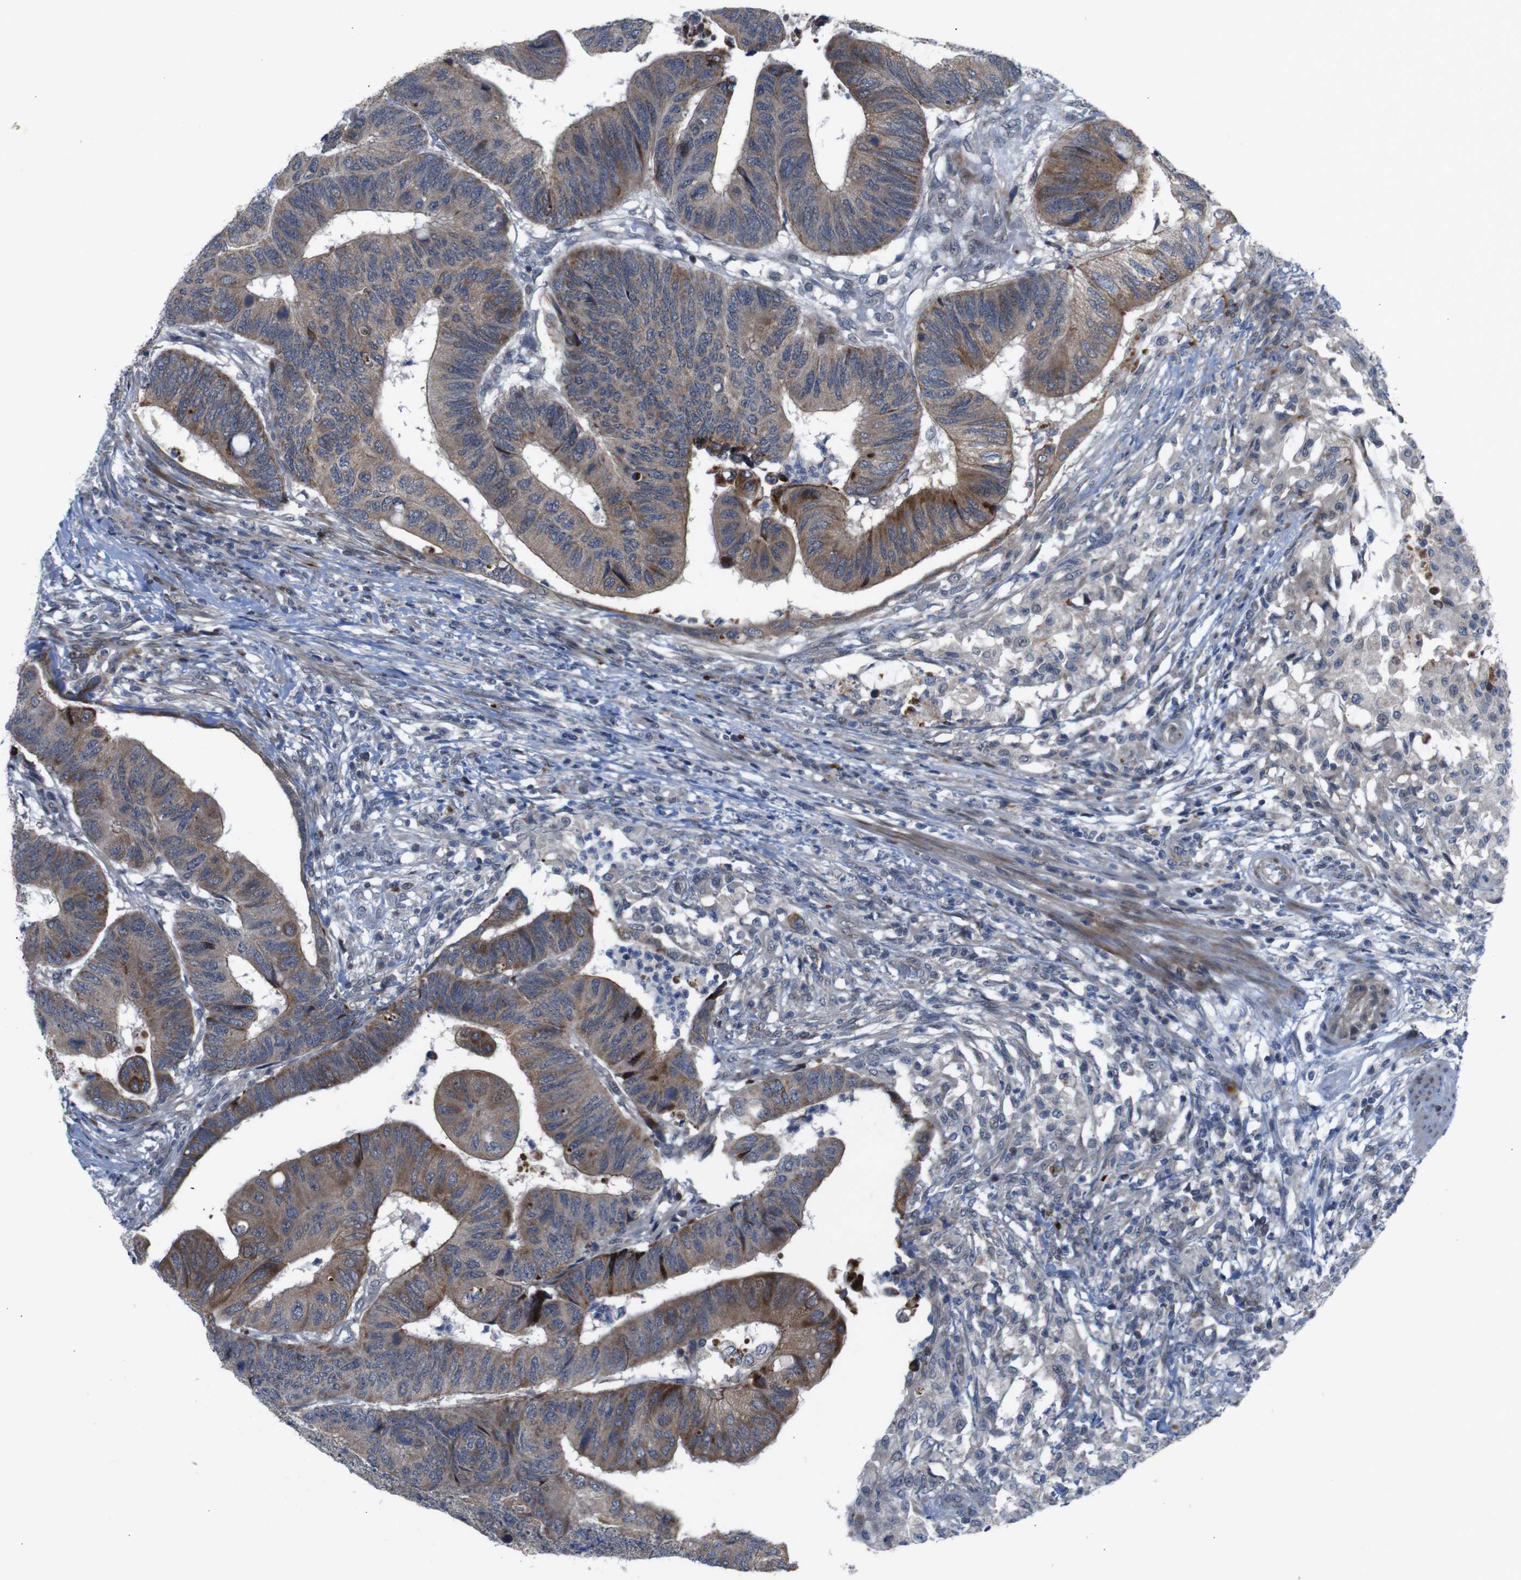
{"staining": {"intensity": "moderate", "quantity": ">75%", "location": "cytoplasmic/membranous"}, "tissue": "colorectal cancer", "cell_type": "Tumor cells", "image_type": "cancer", "snomed": [{"axis": "morphology", "description": "Normal tissue, NOS"}, {"axis": "morphology", "description": "Adenocarcinoma, NOS"}, {"axis": "topography", "description": "Rectum"}, {"axis": "topography", "description": "Peripheral nerve tissue"}], "caption": "Moderate cytoplasmic/membranous staining is appreciated in about >75% of tumor cells in adenocarcinoma (colorectal).", "gene": "ATP7B", "patient": {"sex": "male", "age": 92}}